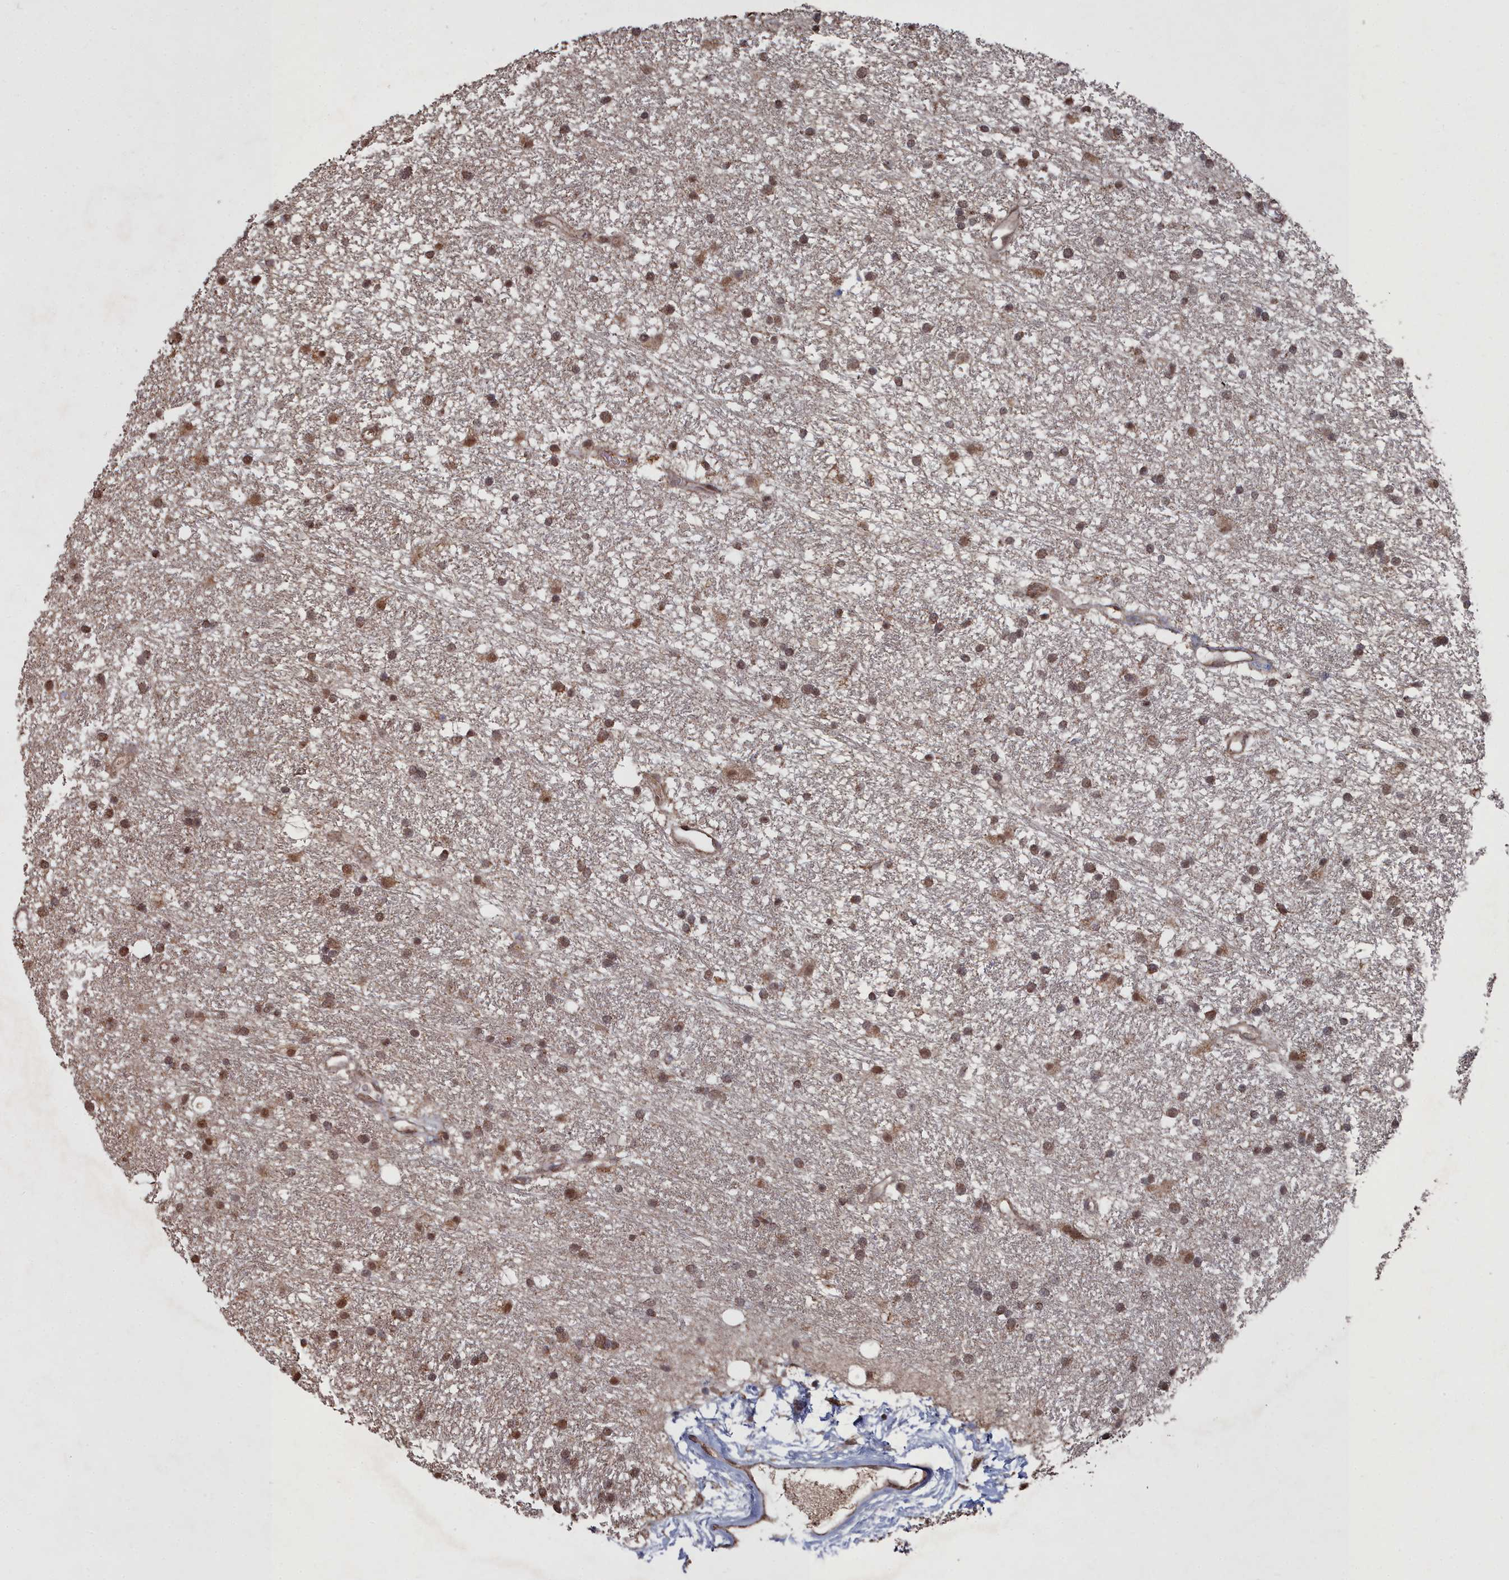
{"staining": {"intensity": "moderate", "quantity": ">75%", "location": "cytoplasmic/membranous,nuclear"}, "tissue": "glioma", "cell_type": "Tumor cells", "image_type": "cancer", "snomed": [{"axis": "morphology", "description": "Glioma, malignant, High grade"}, {"axis": "topography", "description": "Brain"}], "caption": "Malignant glioma (high-grade) tissue demonstrates moderate cytoplasmic/membranous and nuclear staining in approximately >75% of tumor cells", "gene": "CCNP", "patient": {"sex": "male", "age": 77}}